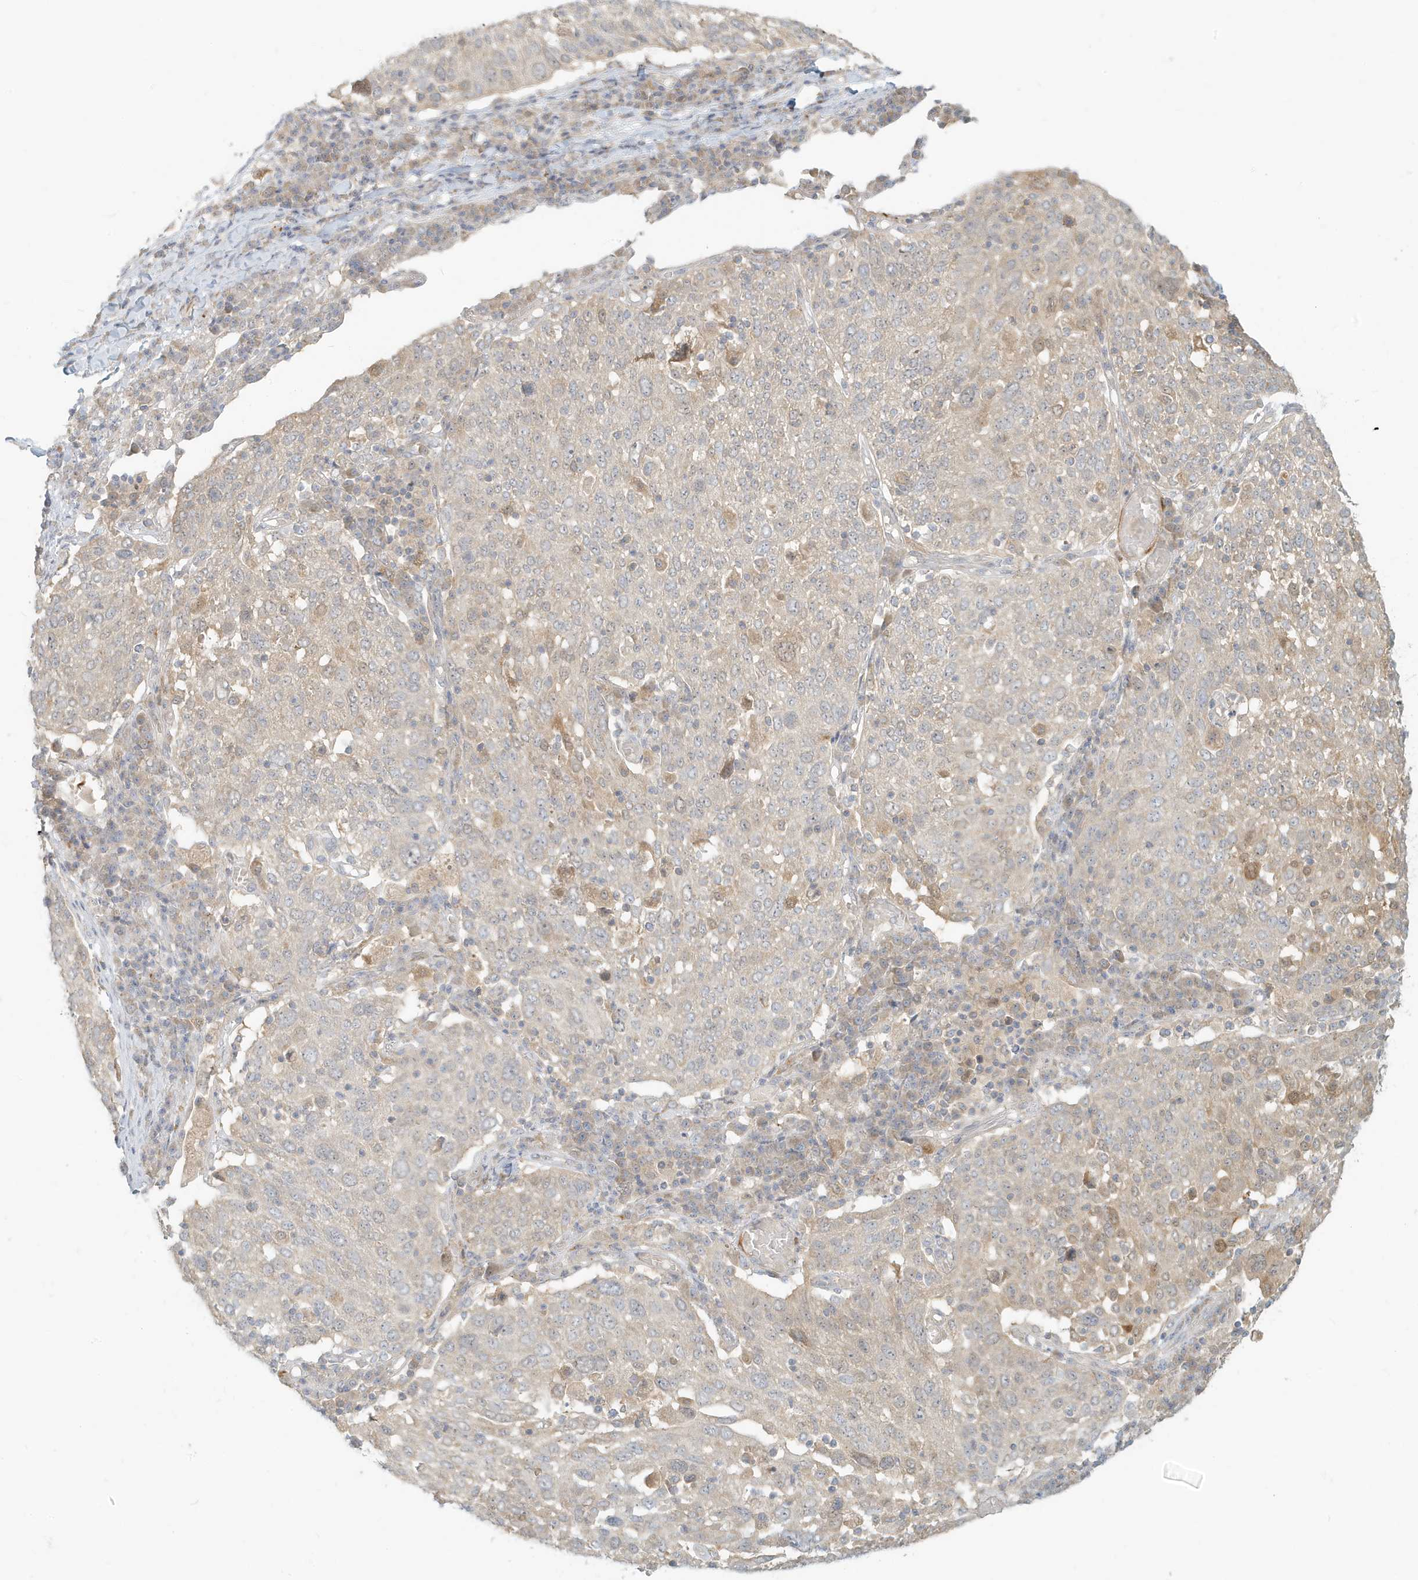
{"staining": {"intensity": "weak", "quantity": "<25%", "location": "cytoplasmic/membranous"}, "tissue": "lung cancer", "cell_type": "Tumor cells", "image_type": "cancer", "snomed": [{"axis": "morphology", "description": "Squamous cell carcinoma, NOS"}, {"axis": "topography", "description": "Lung"}], "caption": "Histopathology image shows no significant protein positivity in tumor cells of lung squamous cell carcinoma. The staining was performed using DAB (3,3'-diaminobenzidine) to visualize the protein expression in brown, while the nuclei were stained in blue with hematoxylin (Magnification: 20x).", "gene": "MCOLN1", "patient": {"sex": "male", "age": 65}}